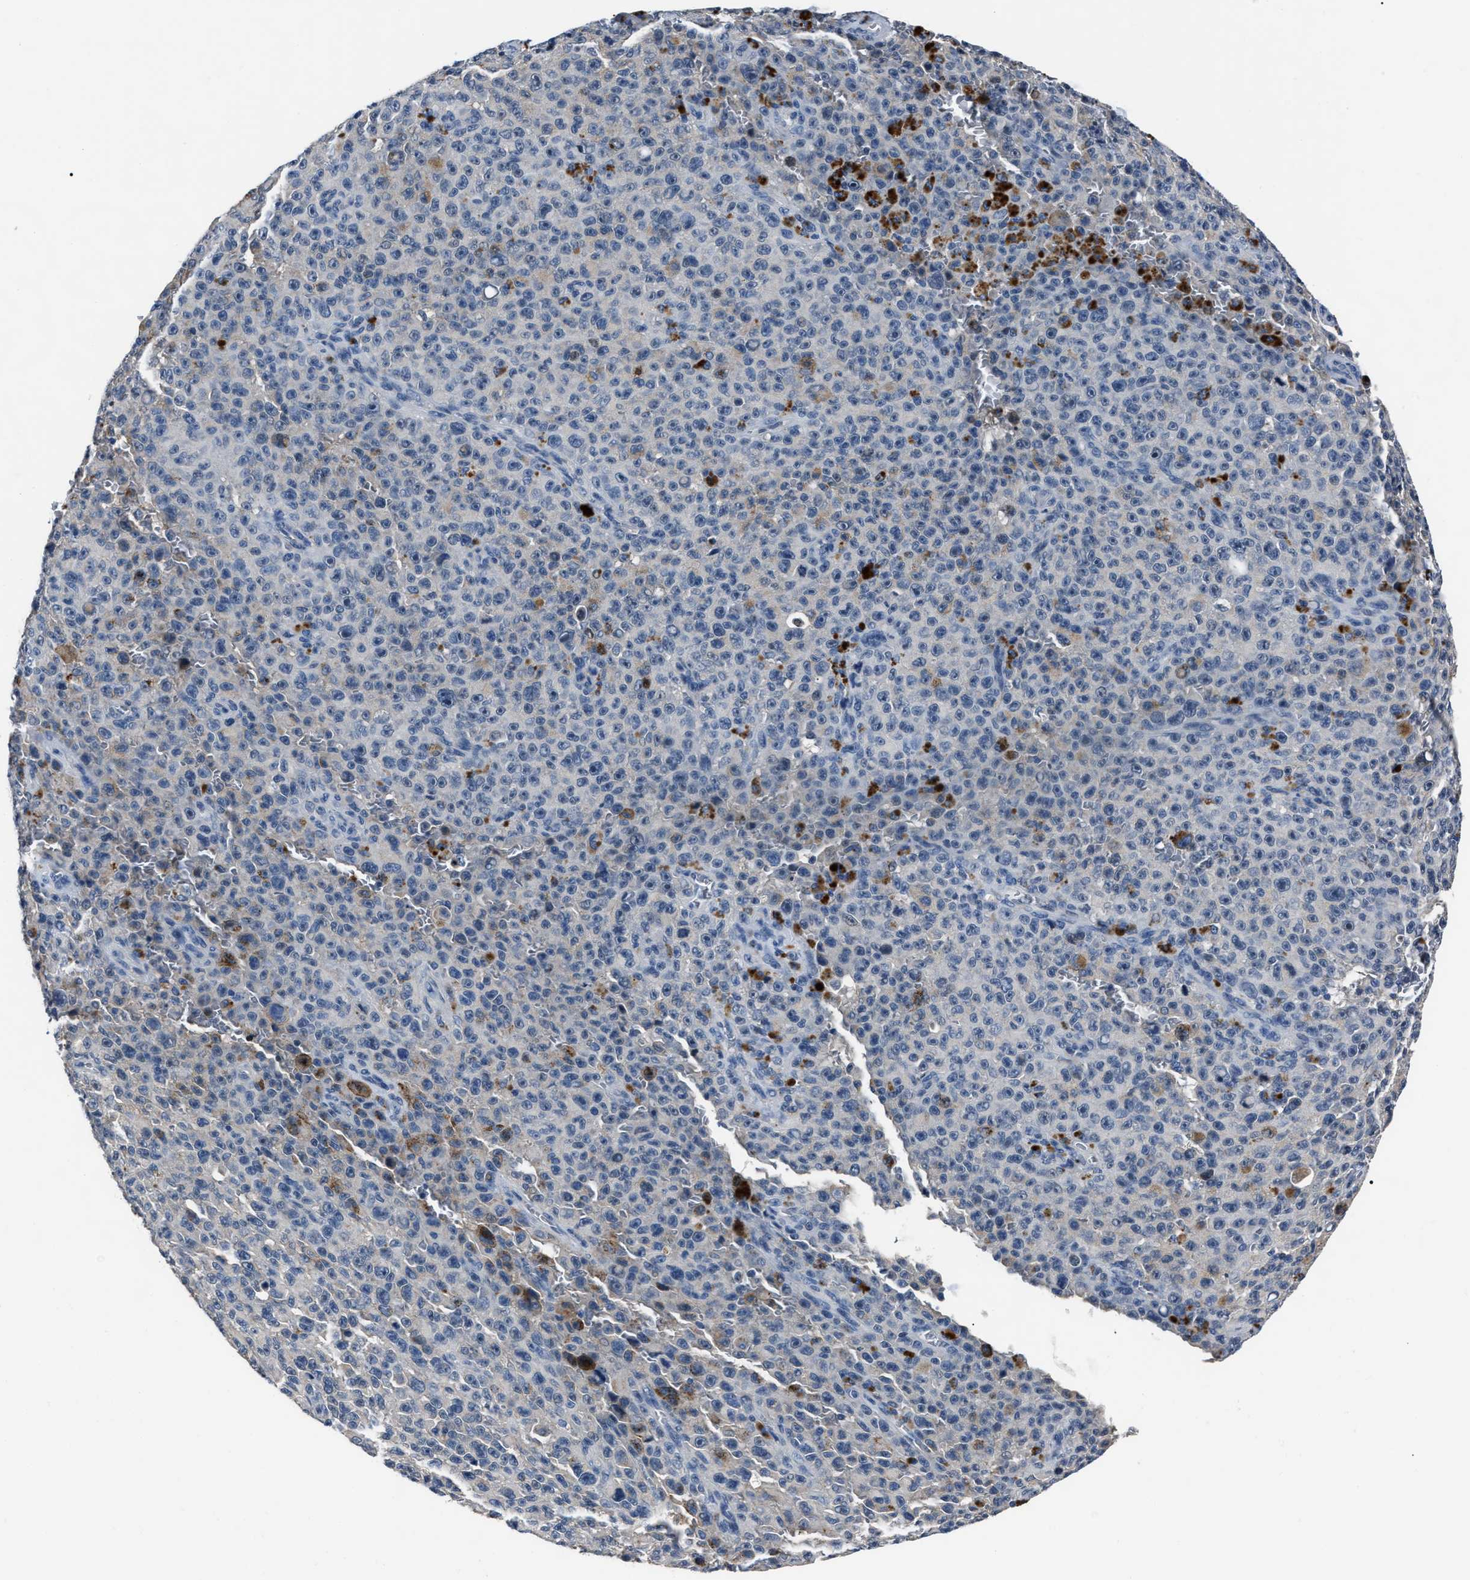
{"staining": {"intensity": "negative", "quantity": "none", "location": "none"}, "tissue": "melanoma", "cell_type": "Tumor cells", "image_type": "cancer", "snomed": [{"axis": "morphology", "description": "Malignant melanoma, NOS"}, {"axis": "topography", "description": "Skin"}], "caption": "The IHC photomicrograph has no significant expression in tumor cells of melanoma tissue.", "gene": "LRWD1", "patient": {"sex": "female", "age": 82}}